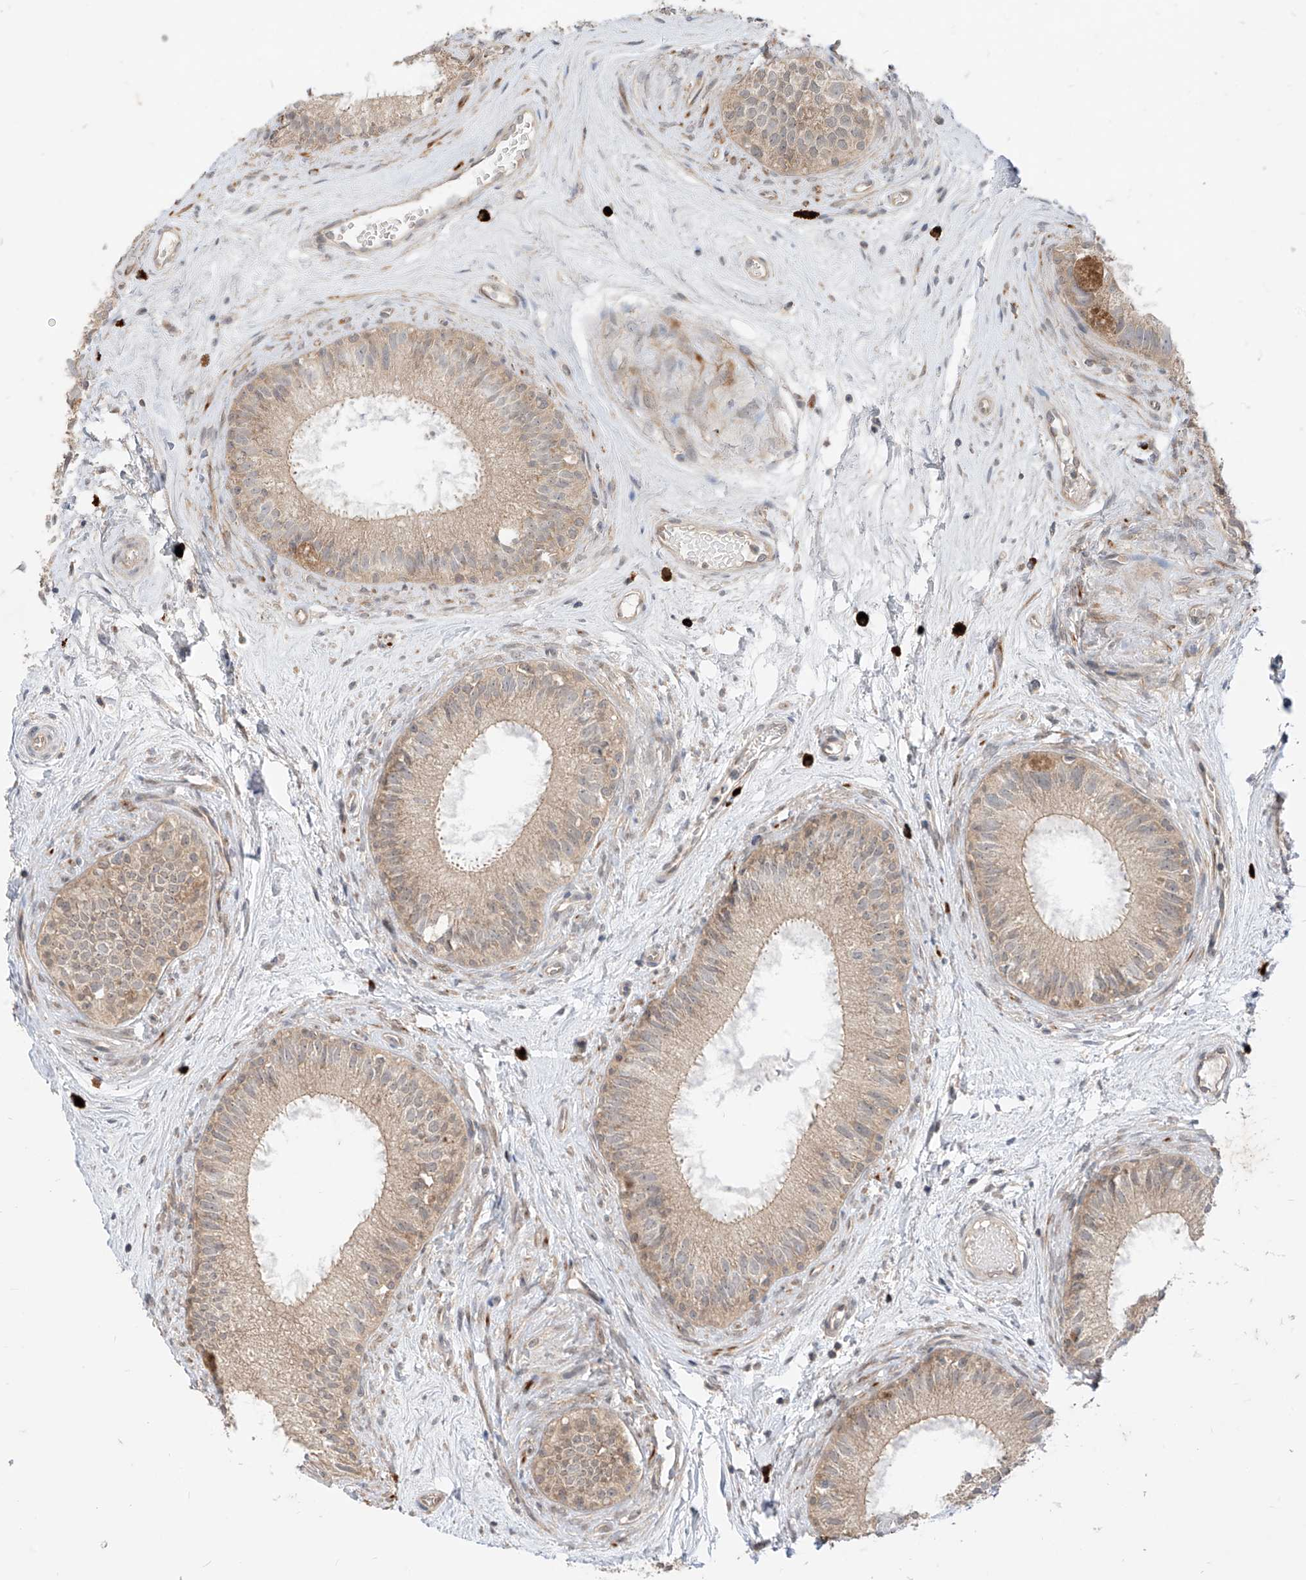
{"staining": {"intensity": "moderate", "quantity": ">75%", "location": "cytoplasmic/membranous"}, "tissue": "epididymis", "cell_type": "Glandular cells", "image_type": "normal", "snomed": [{"axis": "morphology", "description": "Normal tissue, NOS"}, {"axis": "topography", "description": "Epididymis"}], "caption": "An immunohistochemistry (IHC) micrograph of normal tissue is shown. Protein staining in brown highlights moderate cytoplasmic/membranous positivity in epididymis within glandular cells.", "gene": "MTUS2", "patient": {"sex": "male", "age": 71}}